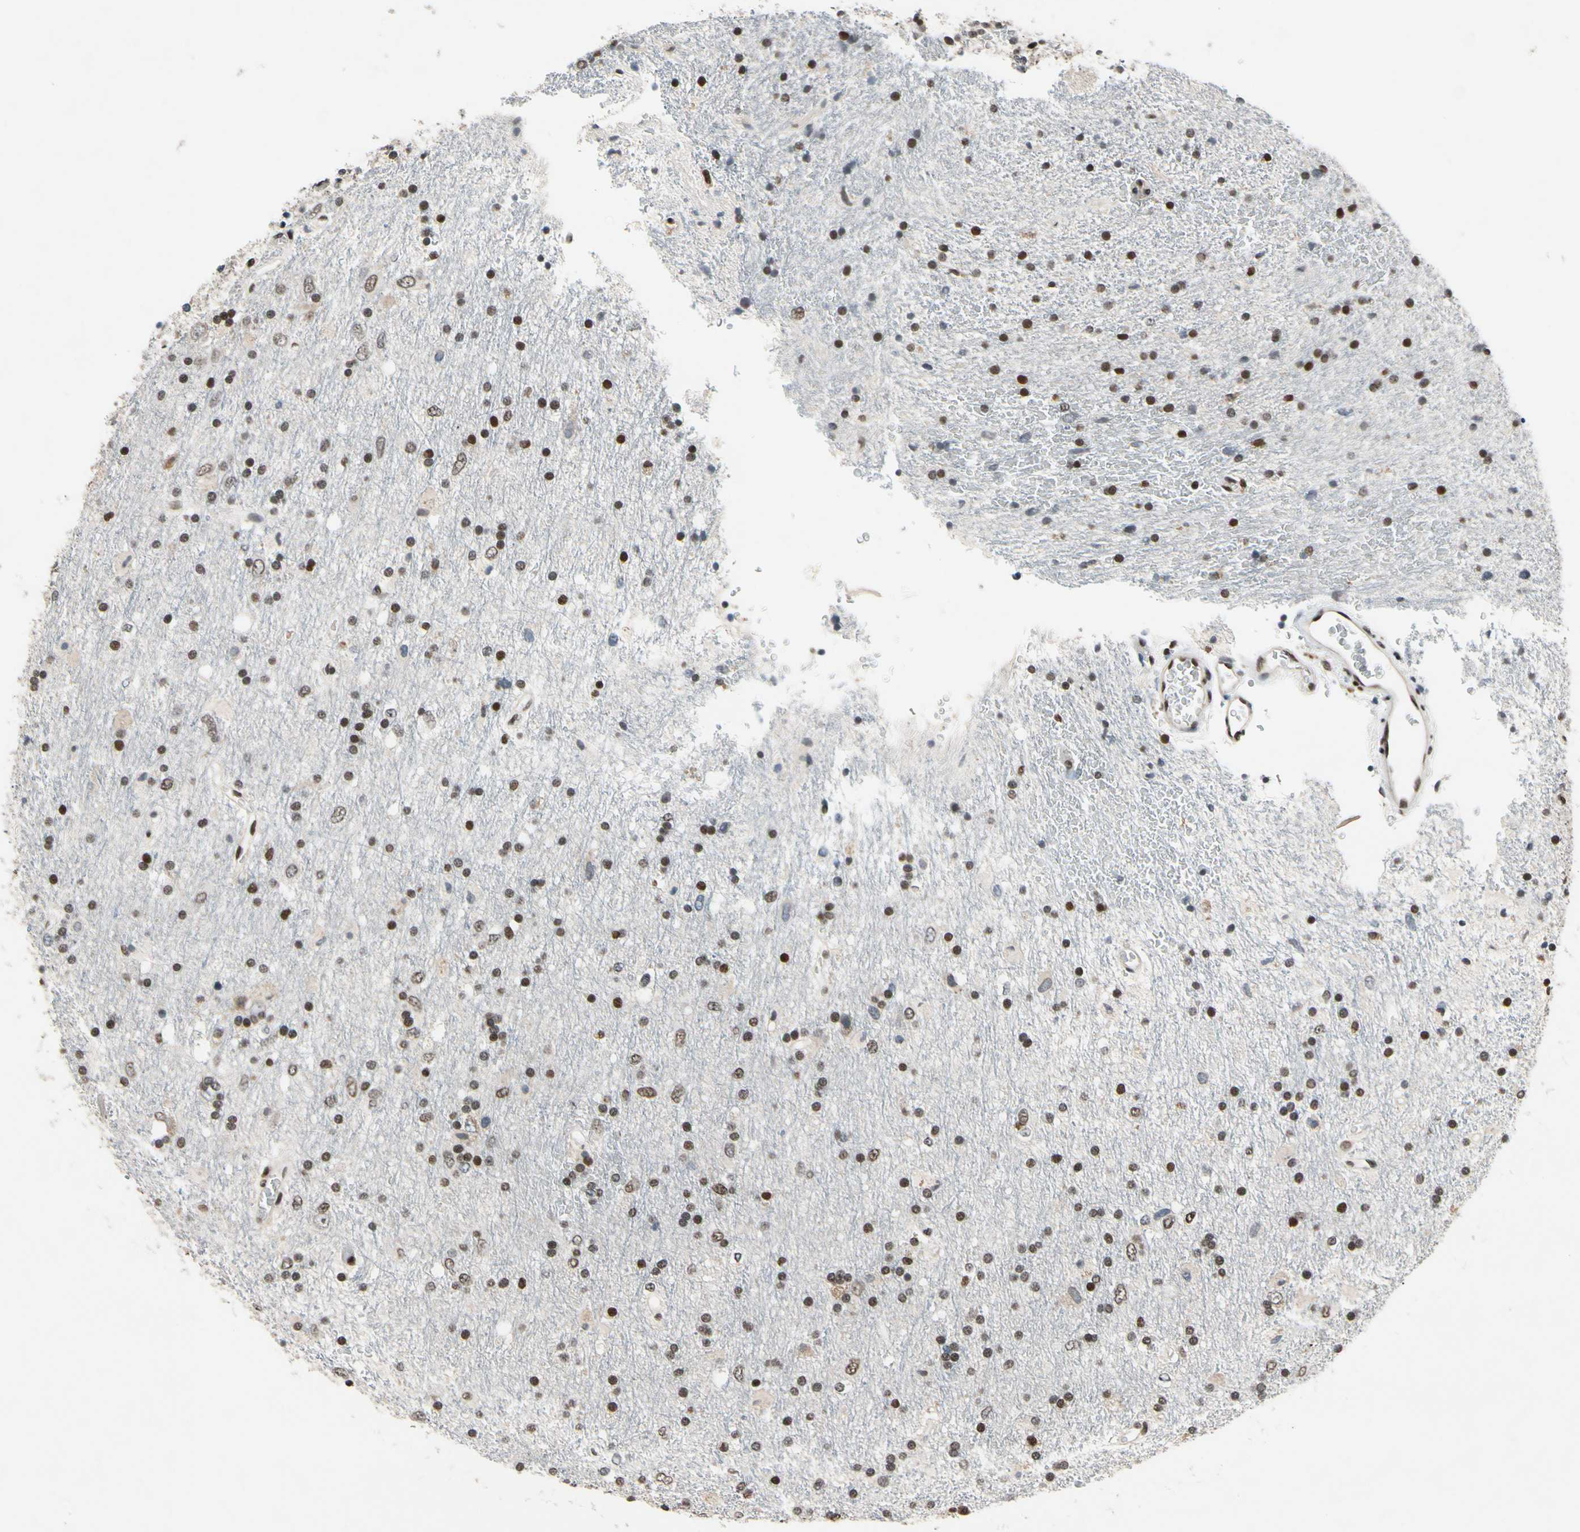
{"staining": {"intensity": "strong", "quantity": "25%-75%", "location": "nuclear"}, "tissue": "glioma", "cell_type": "Tumor cells", "image_type": "cancer", "snomed": [{"axis": "morphology", "description": "Glioma, malignant, Low grade"}, {"axis": "topography", "description": "Brain"}], "caption": "High-magnification brightfield microscopy of low-grade glioma (malignant) stained with DAB (brown) and counterstained with hematoxylin (blue). tumor cells exhibit strong nuclear staining is identified in about25%-75% of cells. (IHC, brightfield microscopy, high magnification).", "gene": "RECQL", "patient": {"sex": "male", "age": 77}}